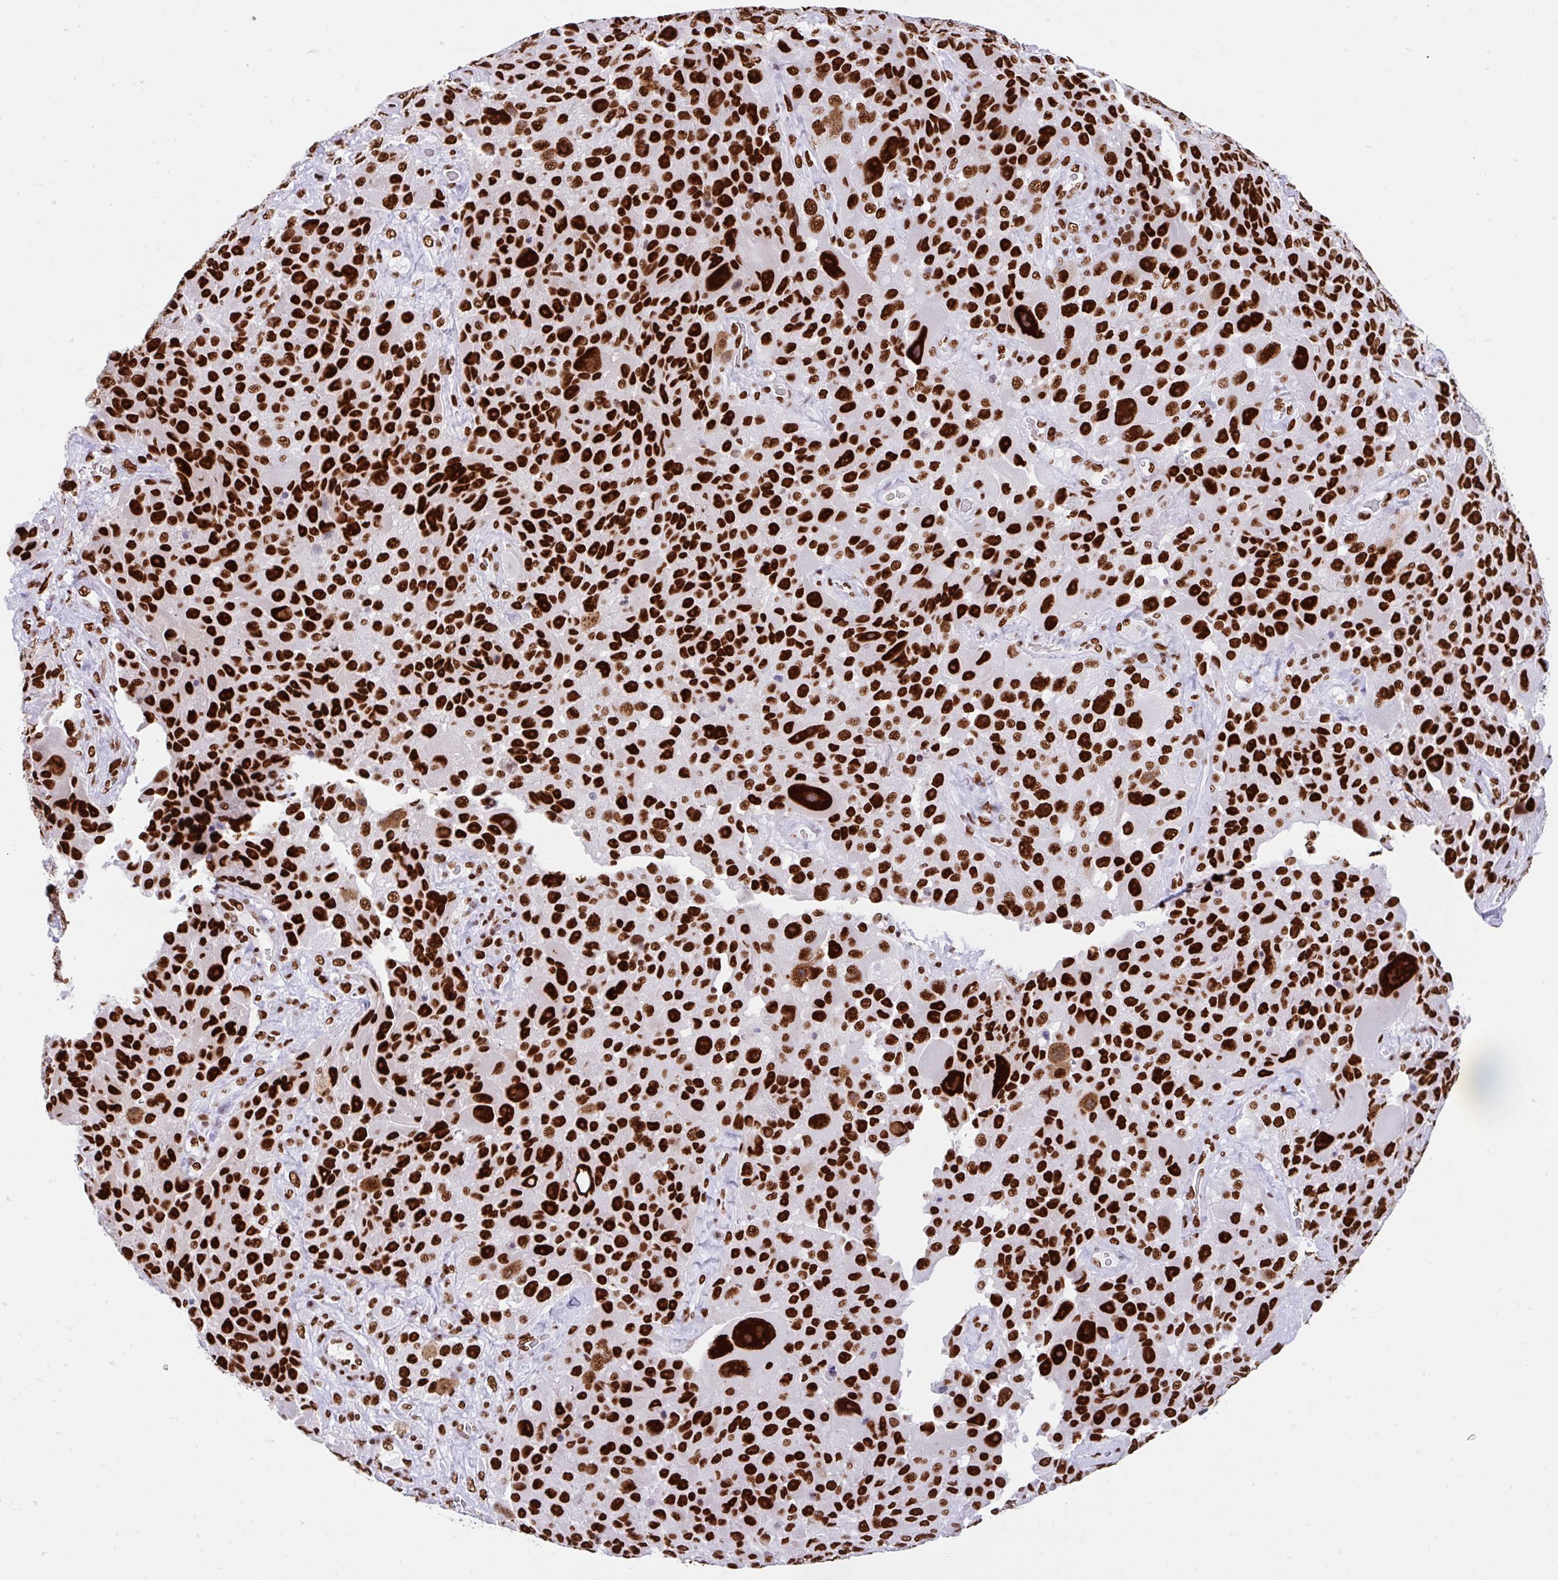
{"staining": {"intensity": "strong", "quantity": ">75%", "location": "nuclear"}, "tissue": "melanoma", "cell_type": "Tumor cells", "image_type": "cancer", "snomed": [{"axis": "morphology", "description": "Malignant melanoma, Metastatic site"}, {"axis": "topography", "description": "Lymph node"}], "caption": "Melanoma stained with DAB immunohistochemistry shows high levels of strong nuclear positivity in approximately >75% of tumor cells.", "gene": "KHDRBS1", "patient": {"sex": "male", "age": 62}}